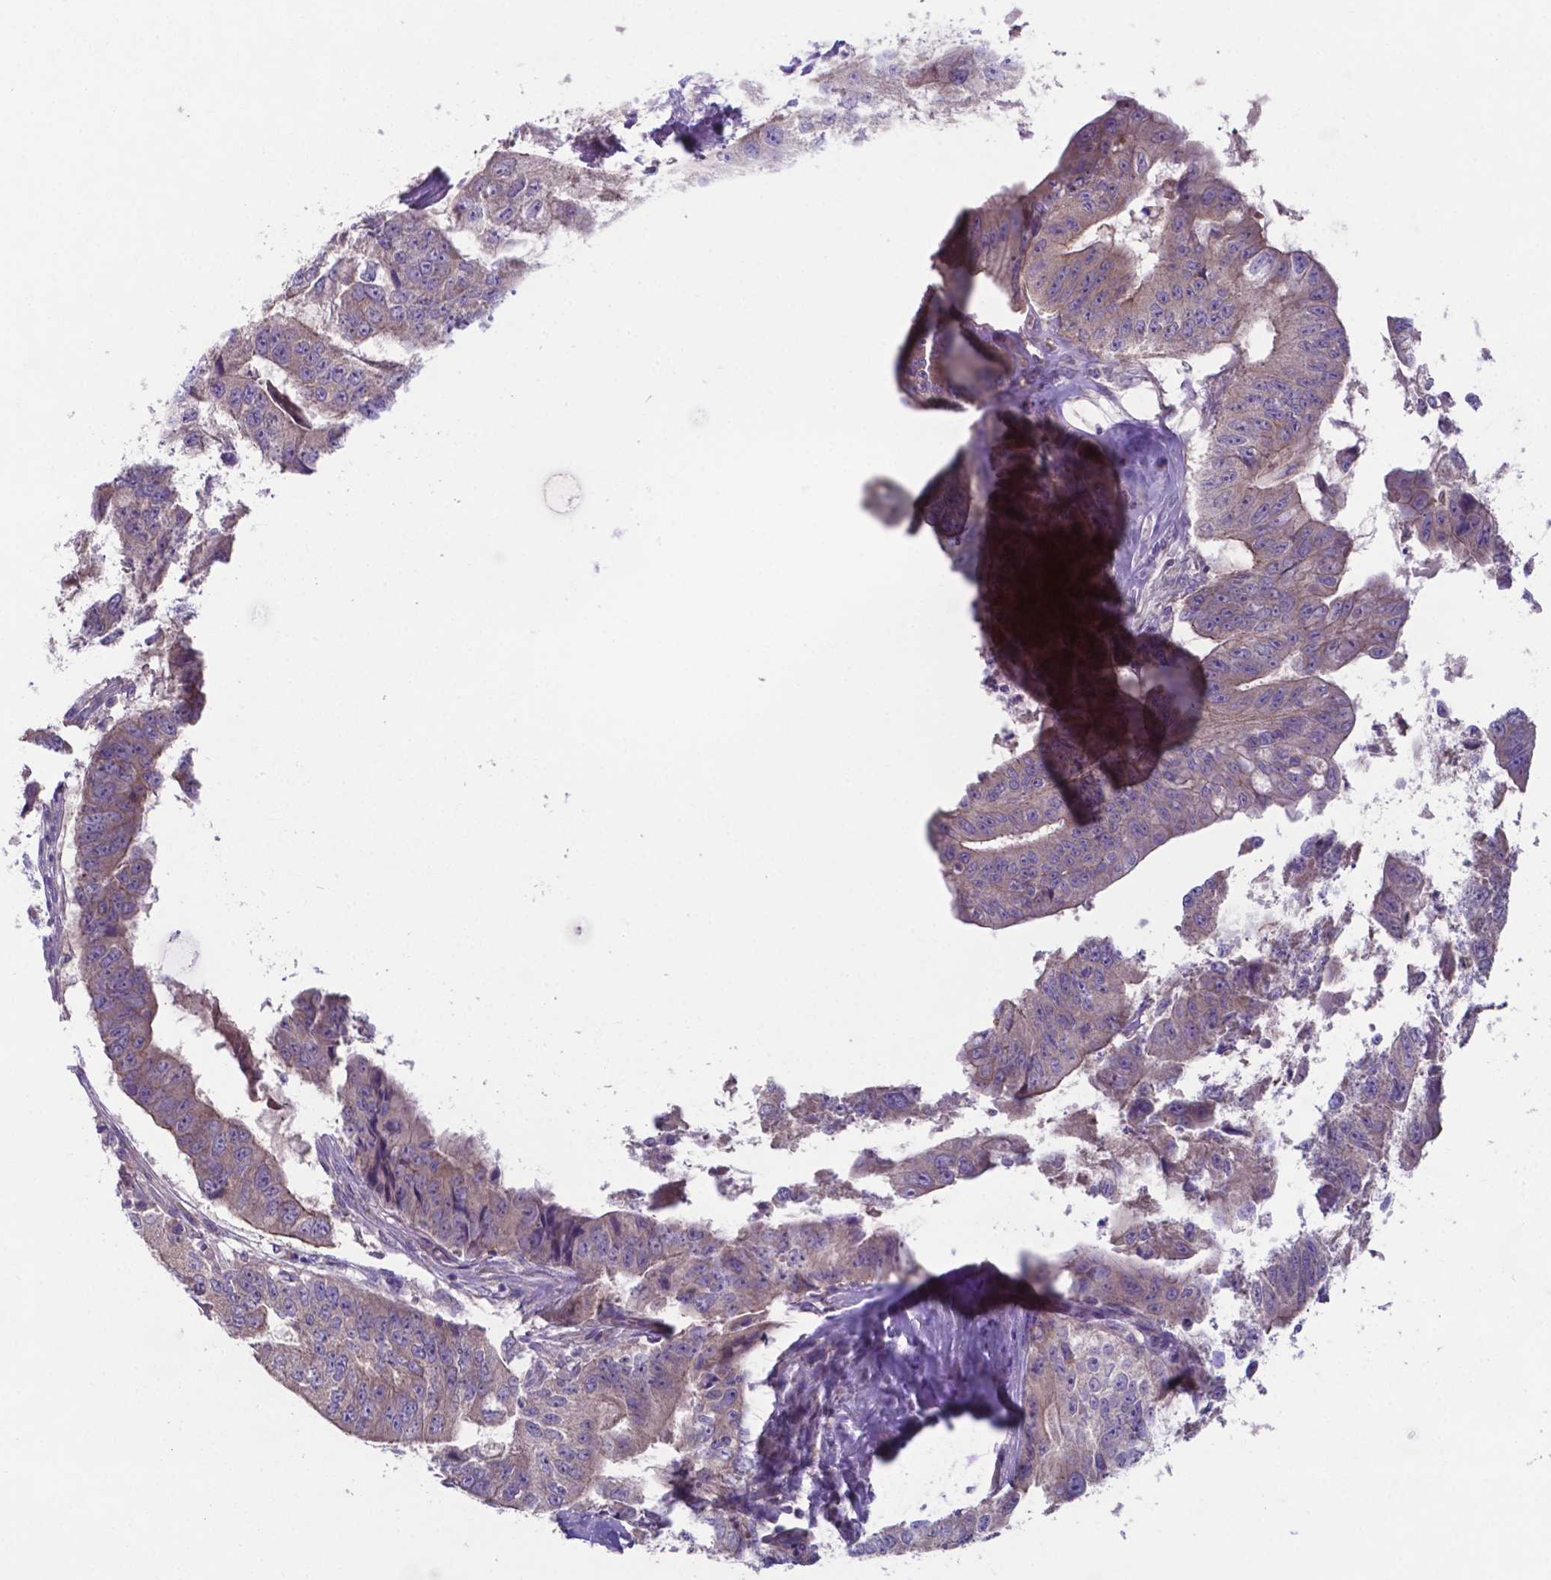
{"staining": {"intensity": "weak", "quantity": "25%-75%", "location": "cytoplasmic/membranous"}, "tissue": "colorectal cancer", "cell_type": "Tumor cells", "image_type": "cancer", "snomed": [{"axis": "morphology", "description": "Adenocarcinoma, NOS"}, {"axis": "topography", "description": "Colon"}], "caption": "Protein expression analysis of colorectal cancer (adenocarcinoma) exhibits weak cytoplasmic/membranous staining in approximately 25%-75% of tumor cells.", "gene": "TYRO3", "patient": {"sex": "female", "age": 67}}